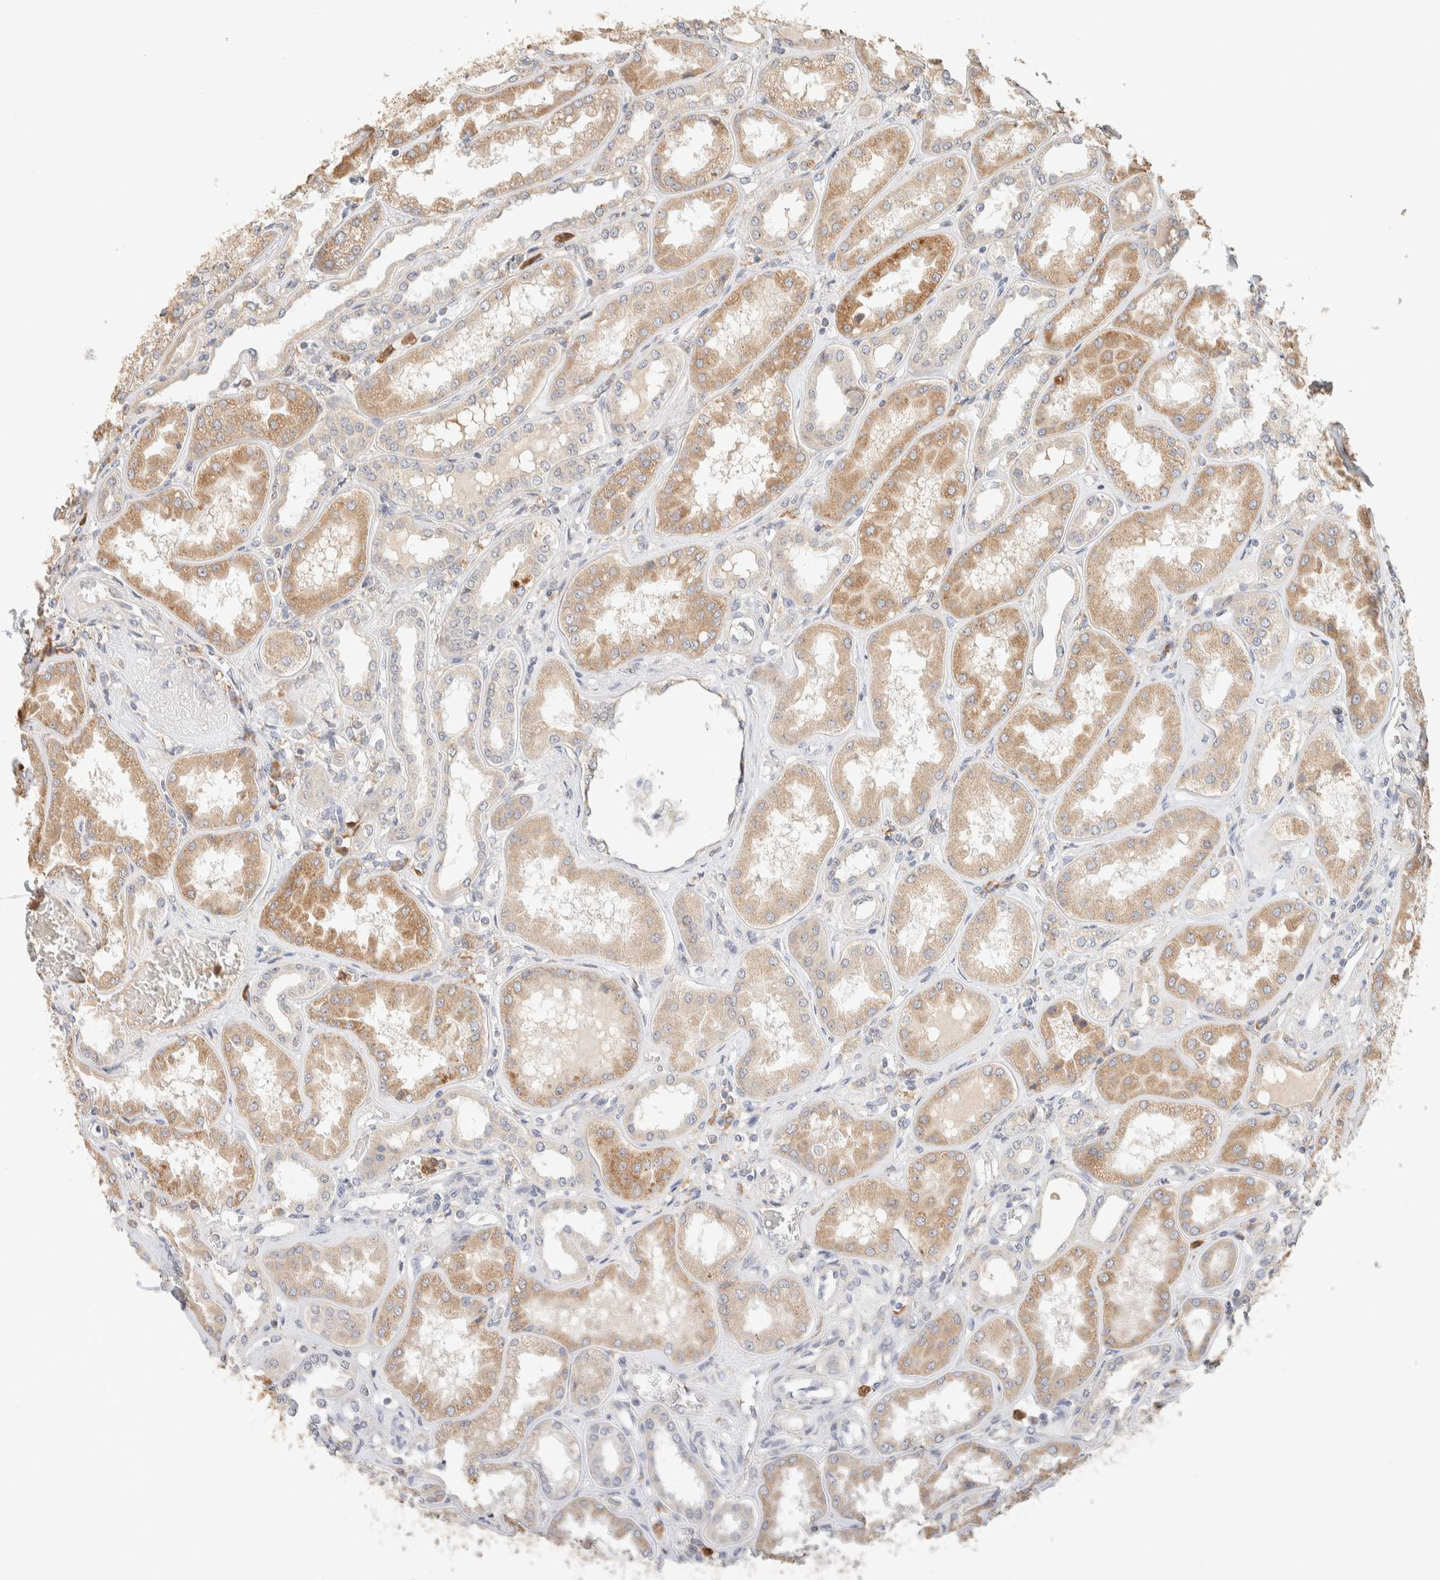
{"staining": {"intensity": "negative", "quantity": "none", "location": "none"}, "tissue": "kidney", "cell_type": "Cells in glomeruli", "image_type": "normal", "snomed": [{"axis": "morphology", "description": "Normal tissue, NOS"}, {"axis": "topography", "description": "Kidney"}], "caption": "Protein analysis of benign kidney shows no significant staining in cells in glomeruli.", "gene": "TTC3", "patient": {"sex": "female", "age": 56}}